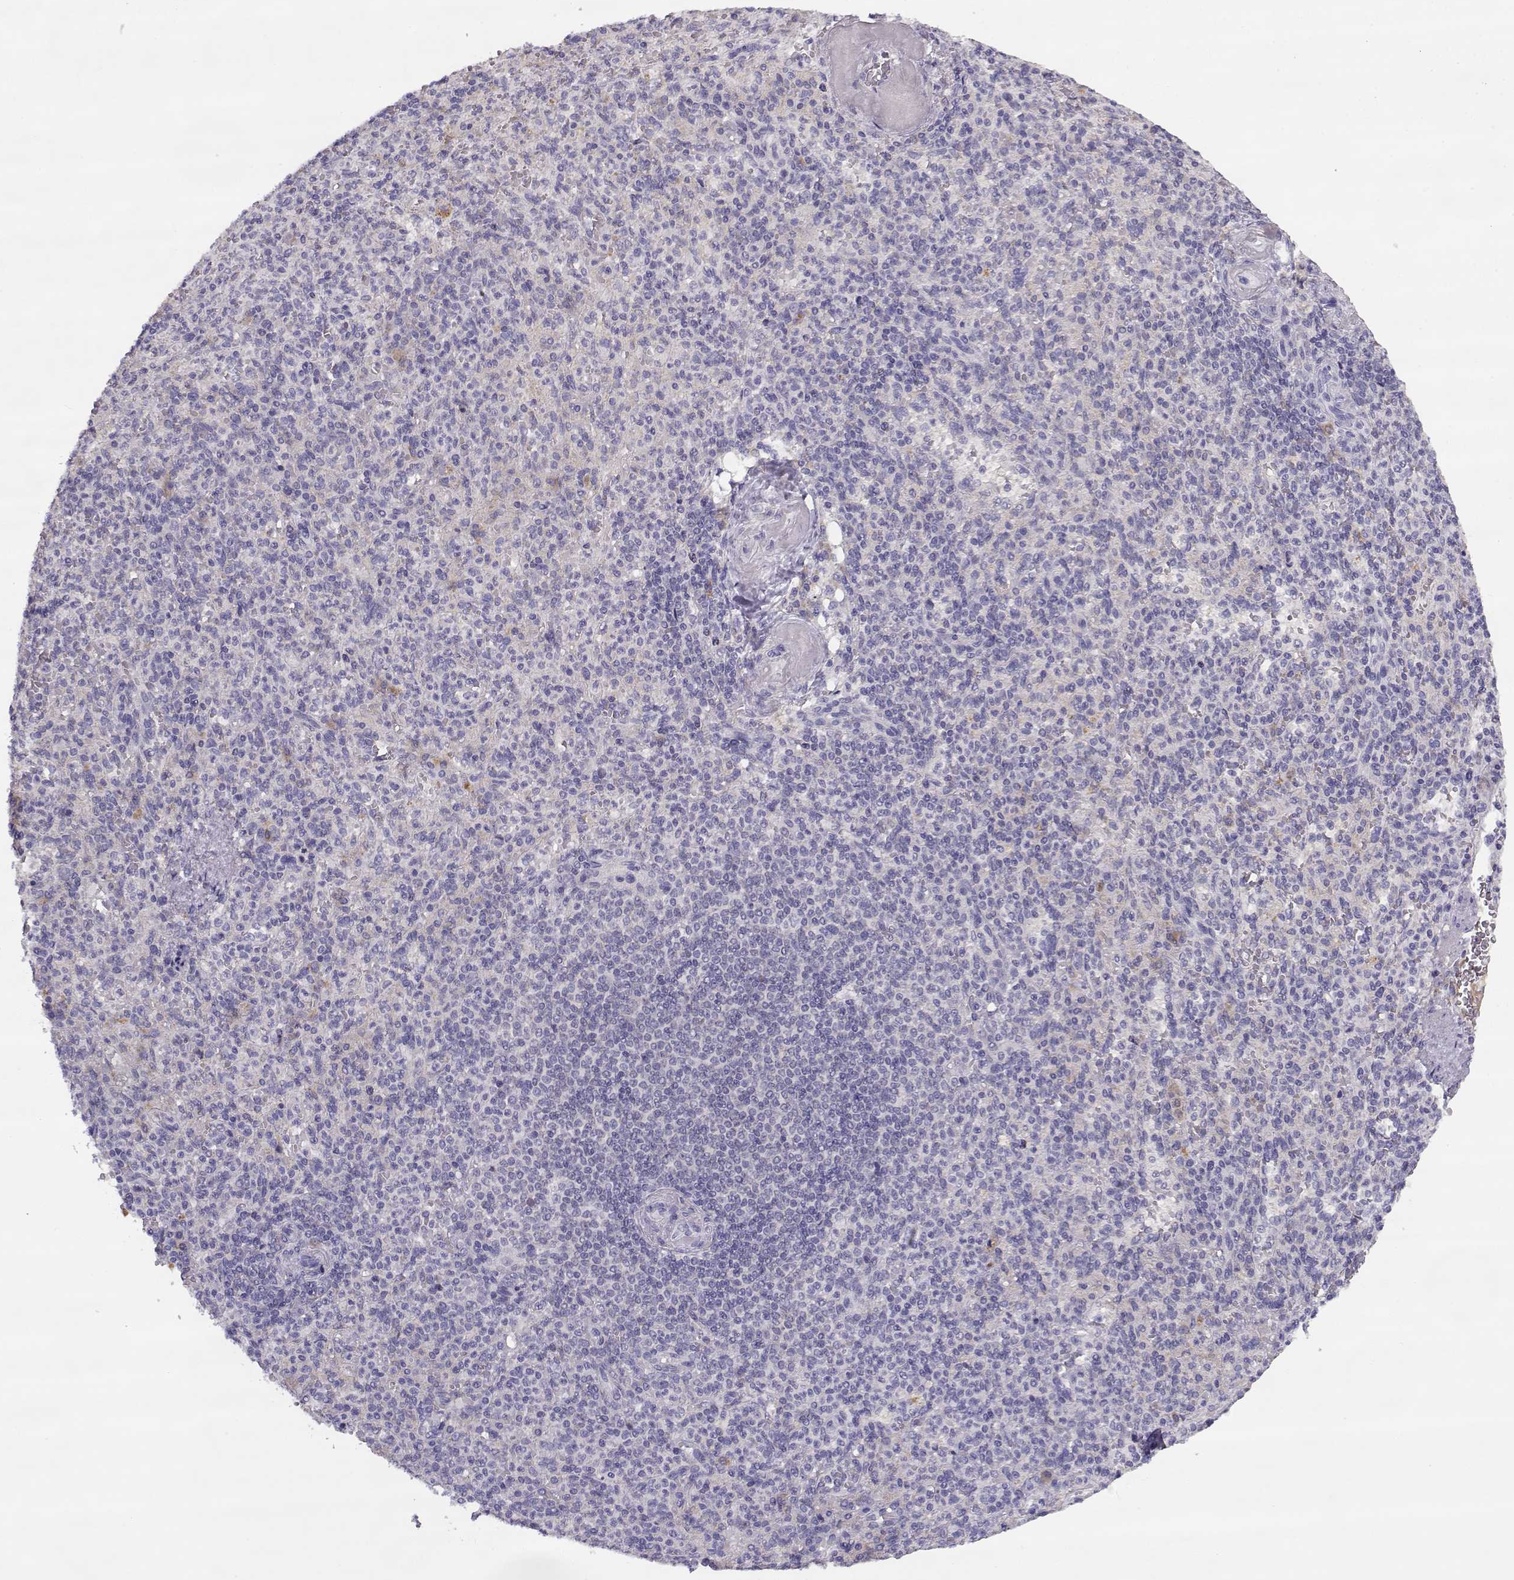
{"staining": {"intensity": "negative", "quantity": "none", "location": "none"}, "tissue": "spleen", "cell_type": "Cells in red pulp", "image_type": "normal", "snomed": [{"axis": "morphology", "description": "Normal tissue, NOS"}, {"axis": "topography", "description": "Spleen"}], "caption": "Immunohistochemistry photomicrograph of benign spleen: human spleen stained with DAB shows no significant protein expression in cells in red pulp.", "gene": "SLCO6A1", "patient": {"sex": "female", "age": 74}}